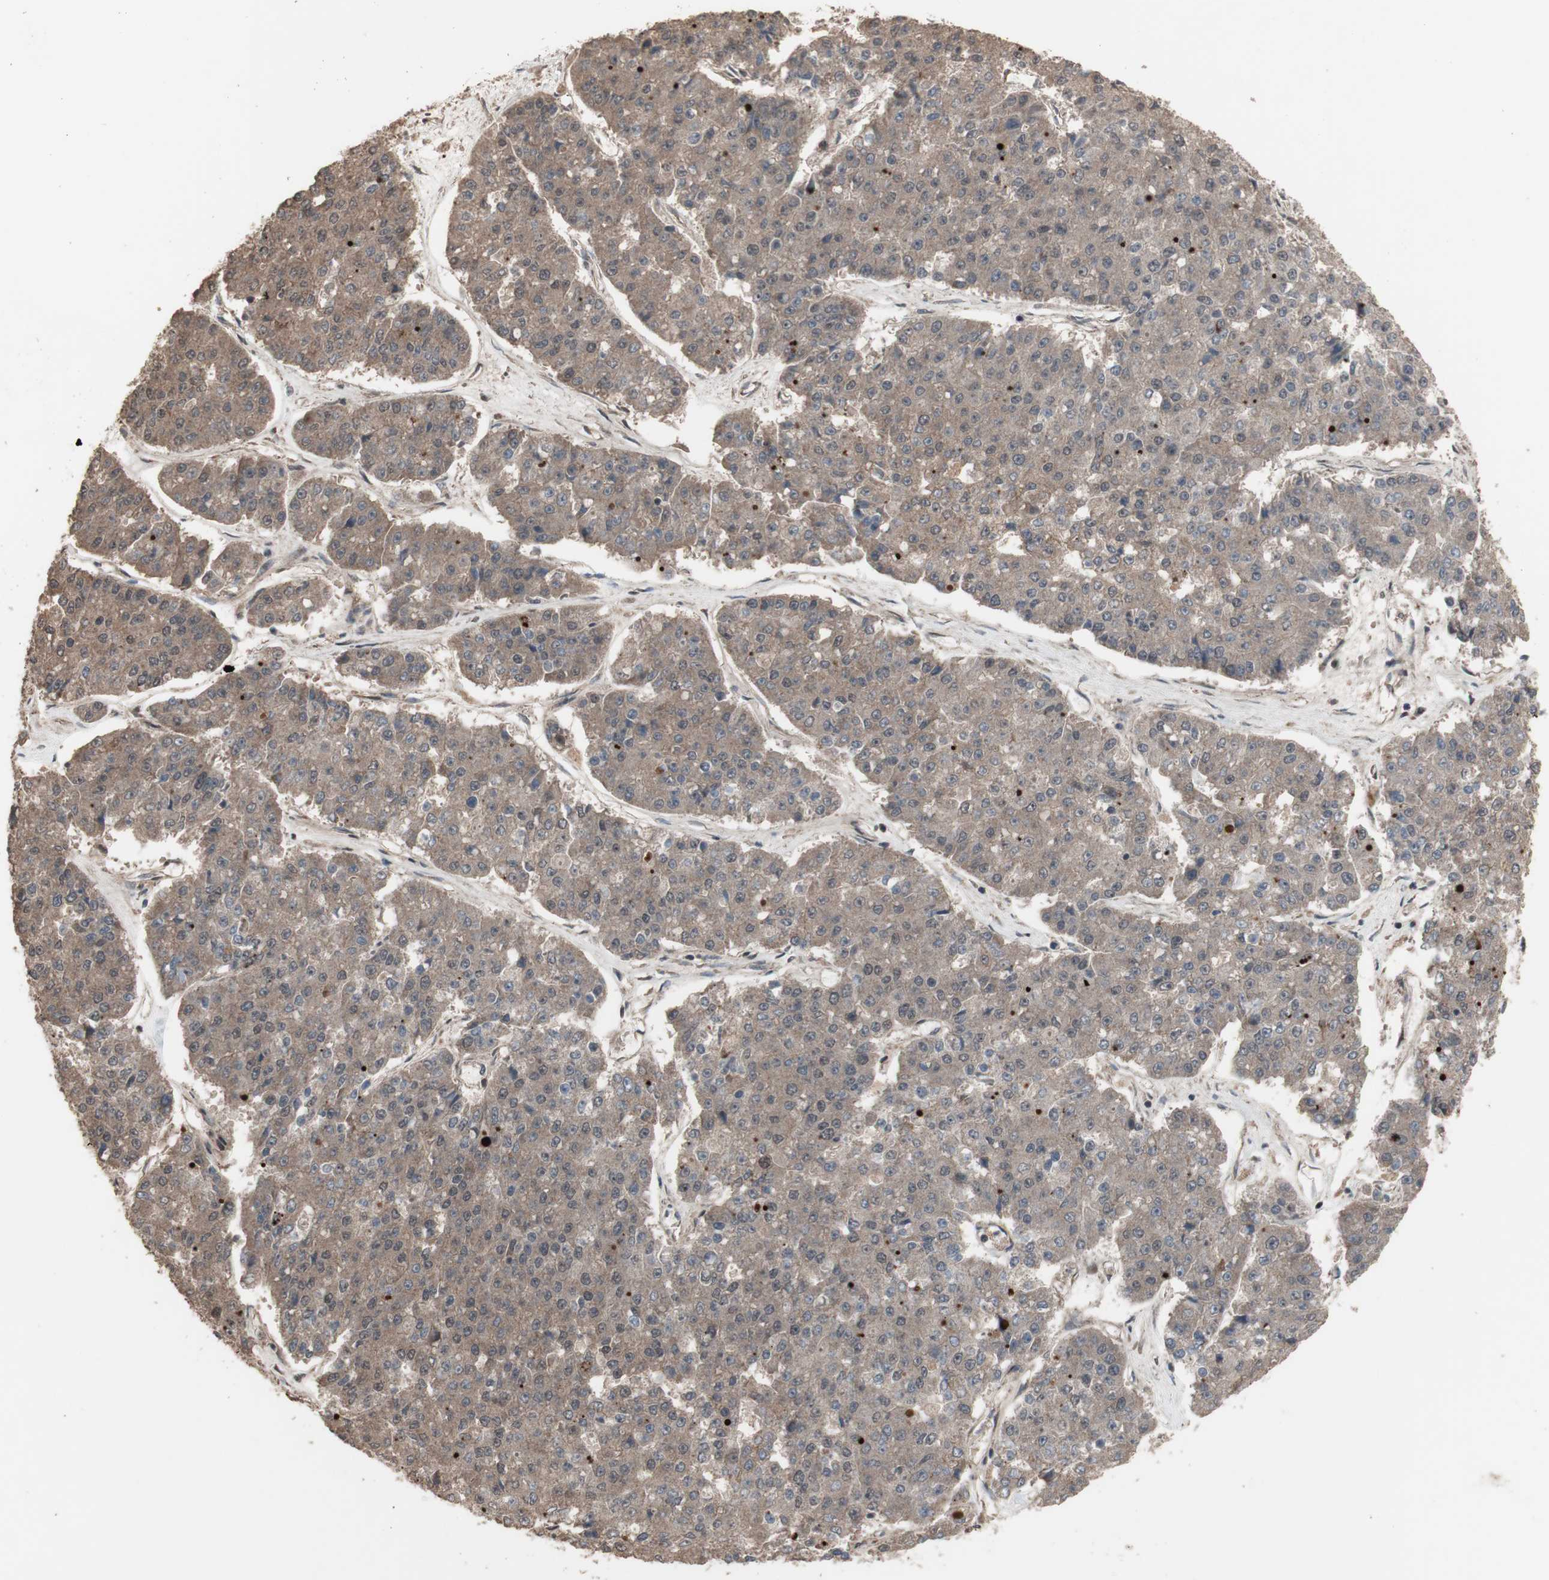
{"staining": {"intensity": "moderate", "quantity": ">75%", "location": "cytoplasmic/membranous"}, "tissue": "pancreatic cancer", "cell_type": "Tumor cells", "image_type": "cancer", "snomed": [{"axis": "morphology", "description": "Adenocarcinoma, NOS"}, {"axis": "topography", "description": "Pancreas"}], "caption": "Pancreatic adenocarcinoma was stained to show a protein in brown. There is medium levels of moderate cytoplasmic/membranous staining in about >75% of tumor cells. The staining is performed using DAB brown chromogen to label protein expression. The nuclei are counter-stained blue using hematoxylin.", "gene": "KANSL1", "patient": {"sex": "male", "age": 50}}